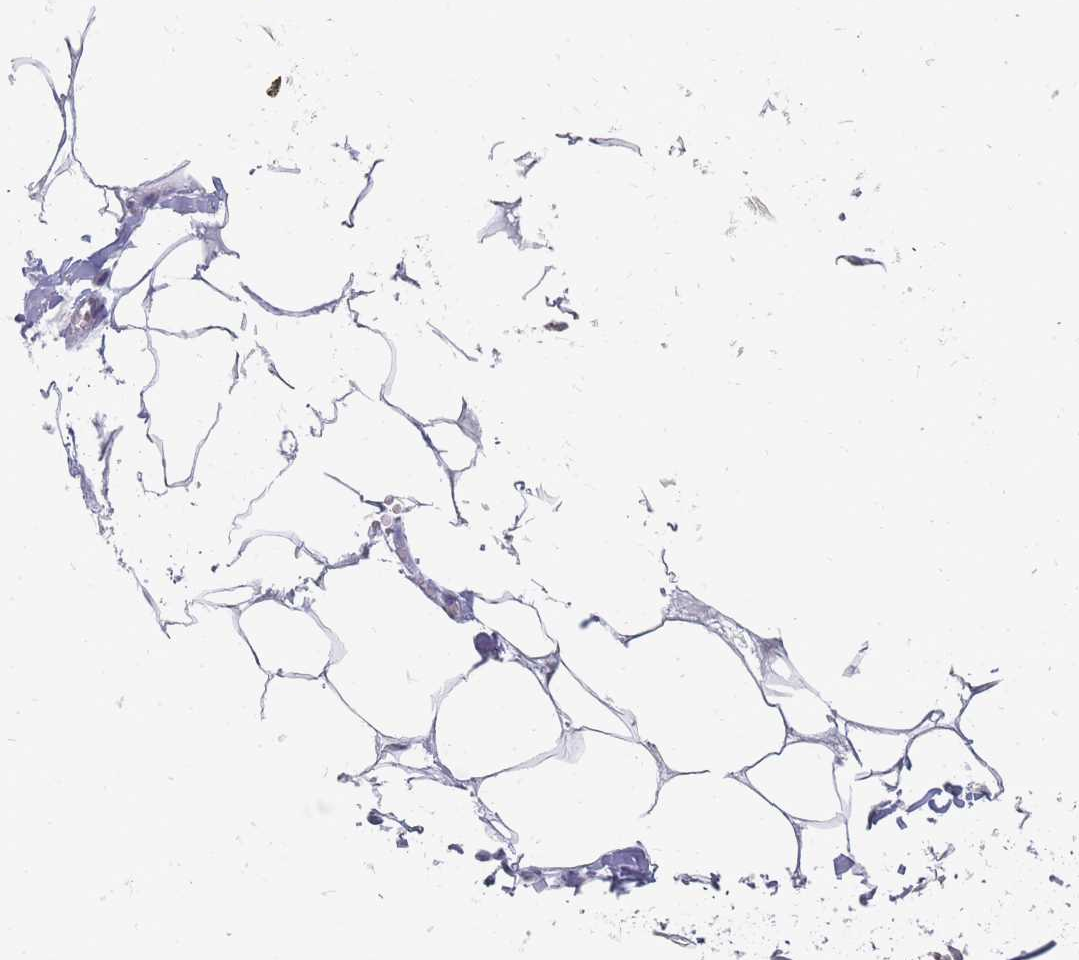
{"staining": {"intensity": "negative", "quantity": "none", "location": "none"}, "tissue": "adipose tissue", "cell_type": "Adipocytes", "image_type": "normal", "snomed": [{"axis": "morphology", "description": "Normal tissue, NOS"}, {"axis": "topography", "description": "Soft tissue"}, {"axis": "topography", "description": "Adipose tissue"}, {"axis": "topography", "description": "Vascular tissue"}, {"axis": "topography", "description": "Peripheral nerve tissue"}], "caption": "IHC of unremarkable adipose tissue demonstrates no expression in adipocytes.", "gene": "NKD1", "patient": {"sex": "male", "age": 46}}